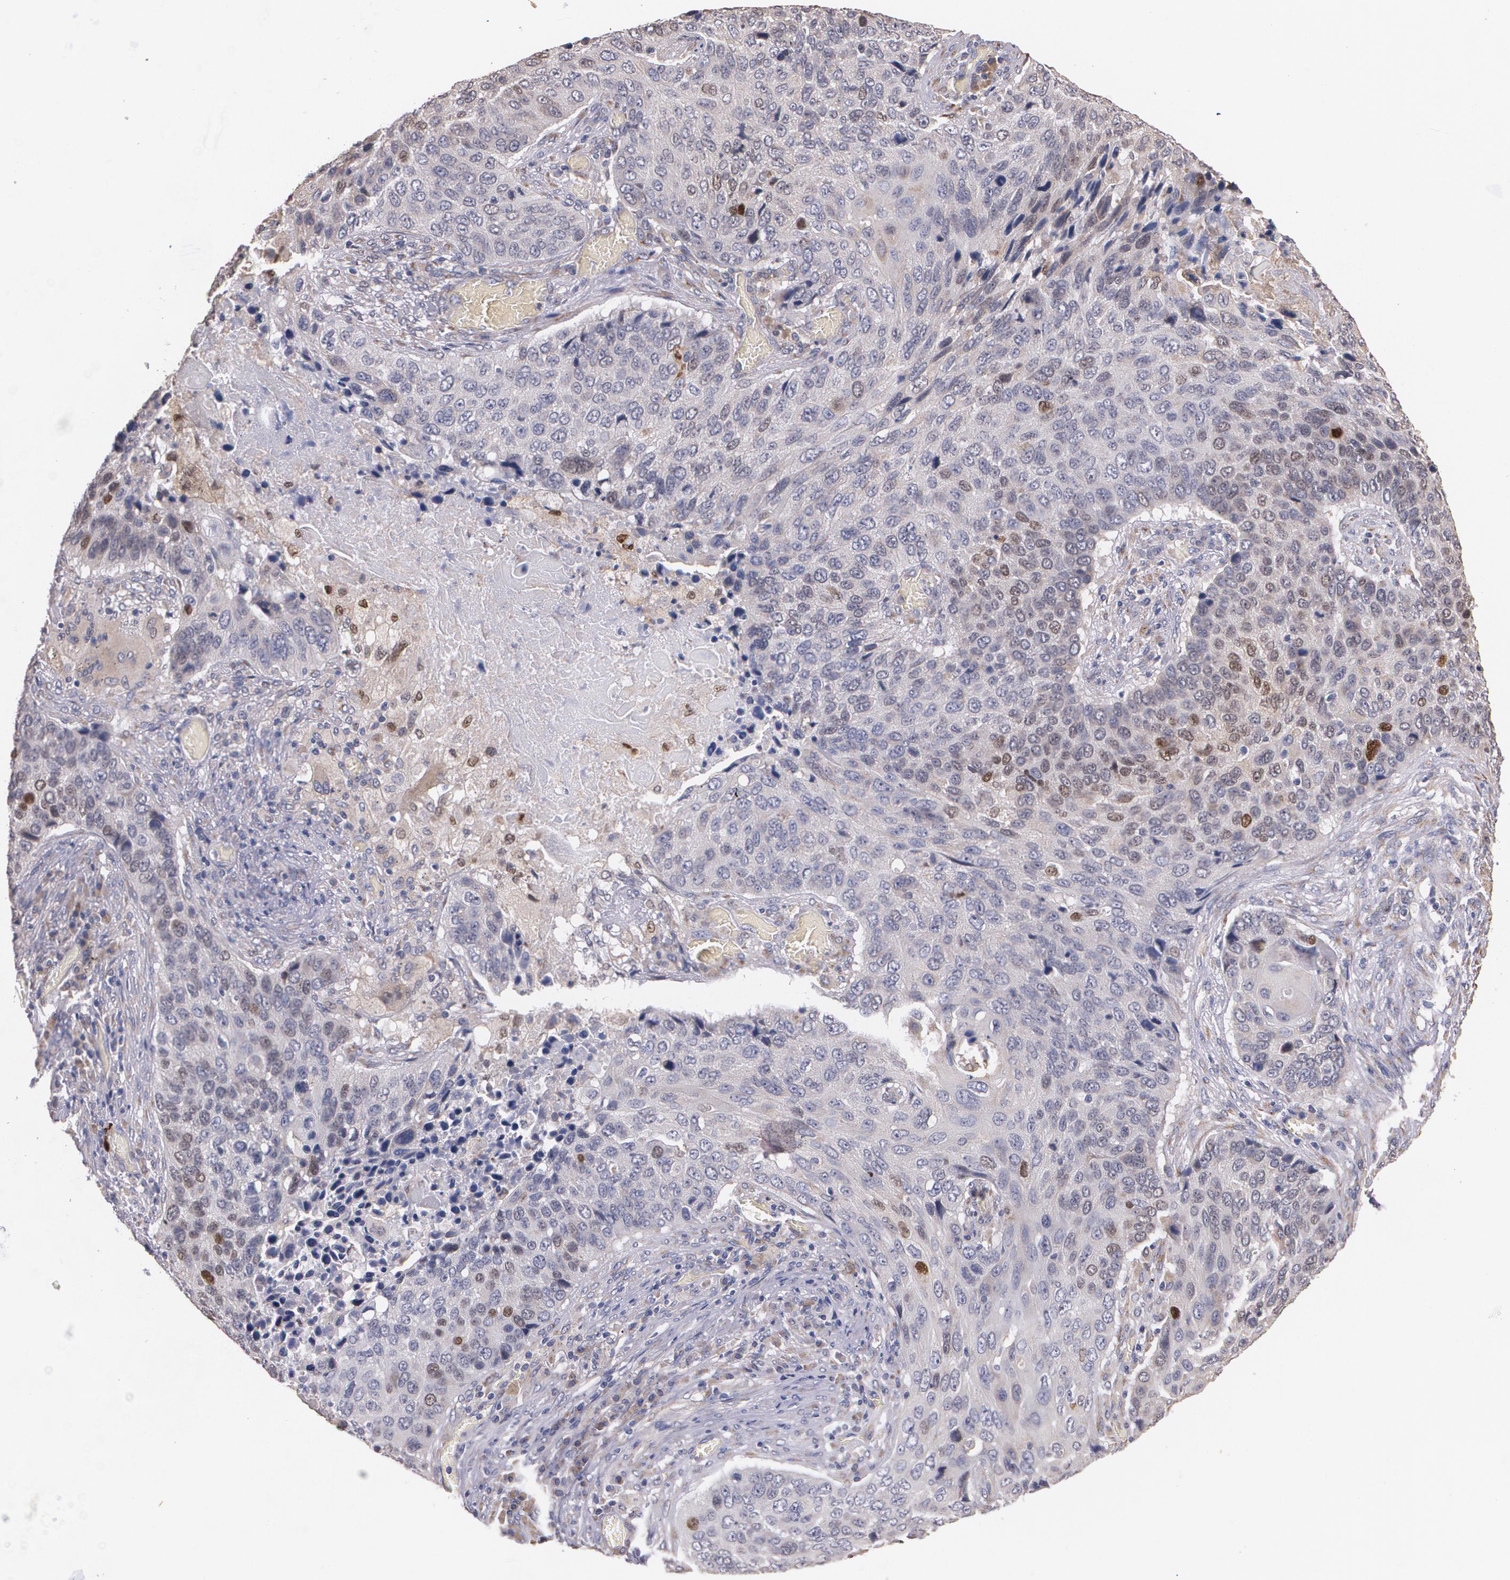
{"staining": {"intensity": "weak", "quantity": "25%-75%", "location": "cytoplasmic/membranous,nuclear"}, "tissue": "lung cancer", "cell_type": "Tumor cells", "image_type": "cancer", "snomed": [{"axis": "morphology", "description": "Squamous cell carcinoma, NOS"}, {"axis": "topography", "description": "Lung"}], "caption": "About 25%-75% of tumor cells in lung cancer (squamous cell carcinoma) show weak cytoplasmic/membranous and nuclear protein expression as visualized by brown immunohistochemical staining.", "gene": "ATF3", "patient": {"sex": "male", "age": 68}}